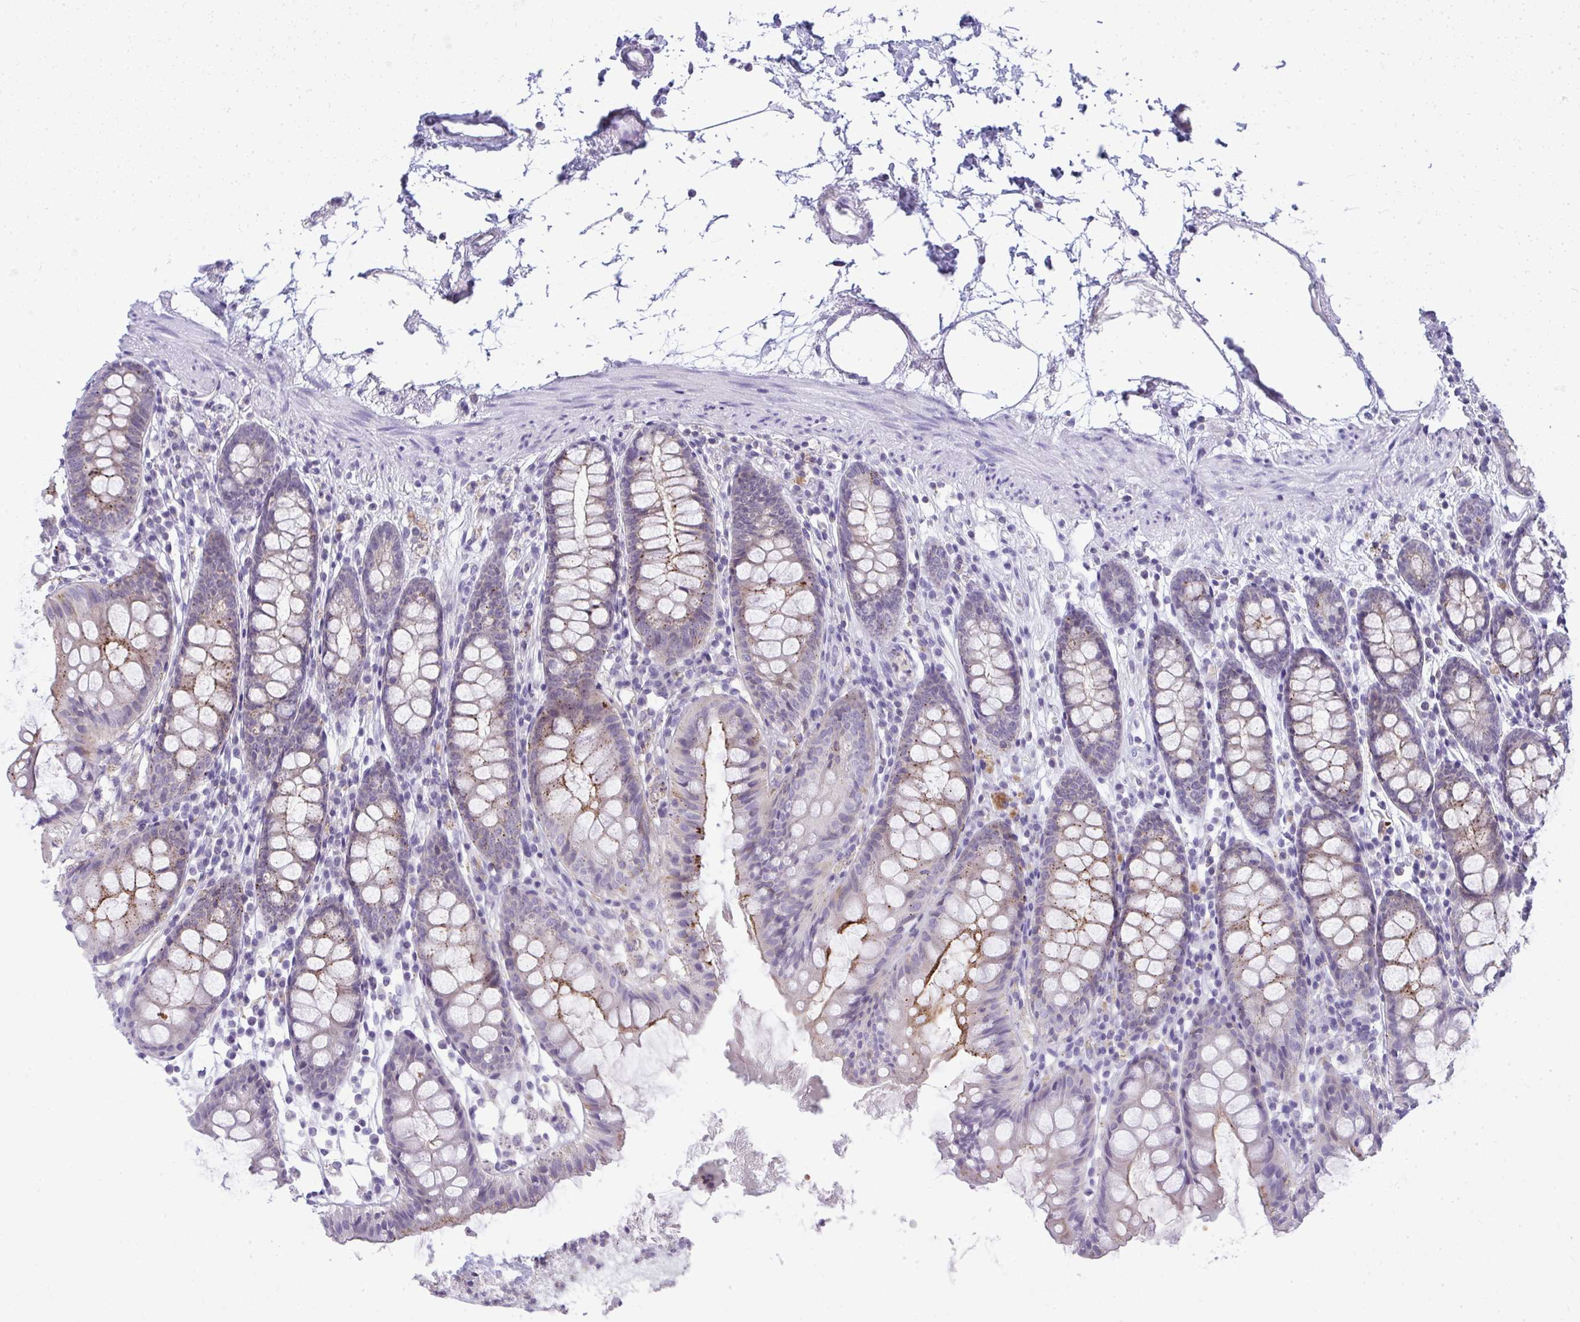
{"staining": {"intensity": "negative", "quantity": "none", "location": "none"}, "tissue": "colon", "cell_type": "Endothelial cells", "image_type": "normal", "snomed": [{"axis": "morphology", "description": "Normal tissue, NOS"}, {"axis": "topography", "description": "Colon"}], "caption": "This is an immunohistochemistry (IHC) histopathology image of unremarkable colon. There is no expression in endothelial cells.", "gene": "VPS4B", "patient": {"sex": "female", "age": 84}}